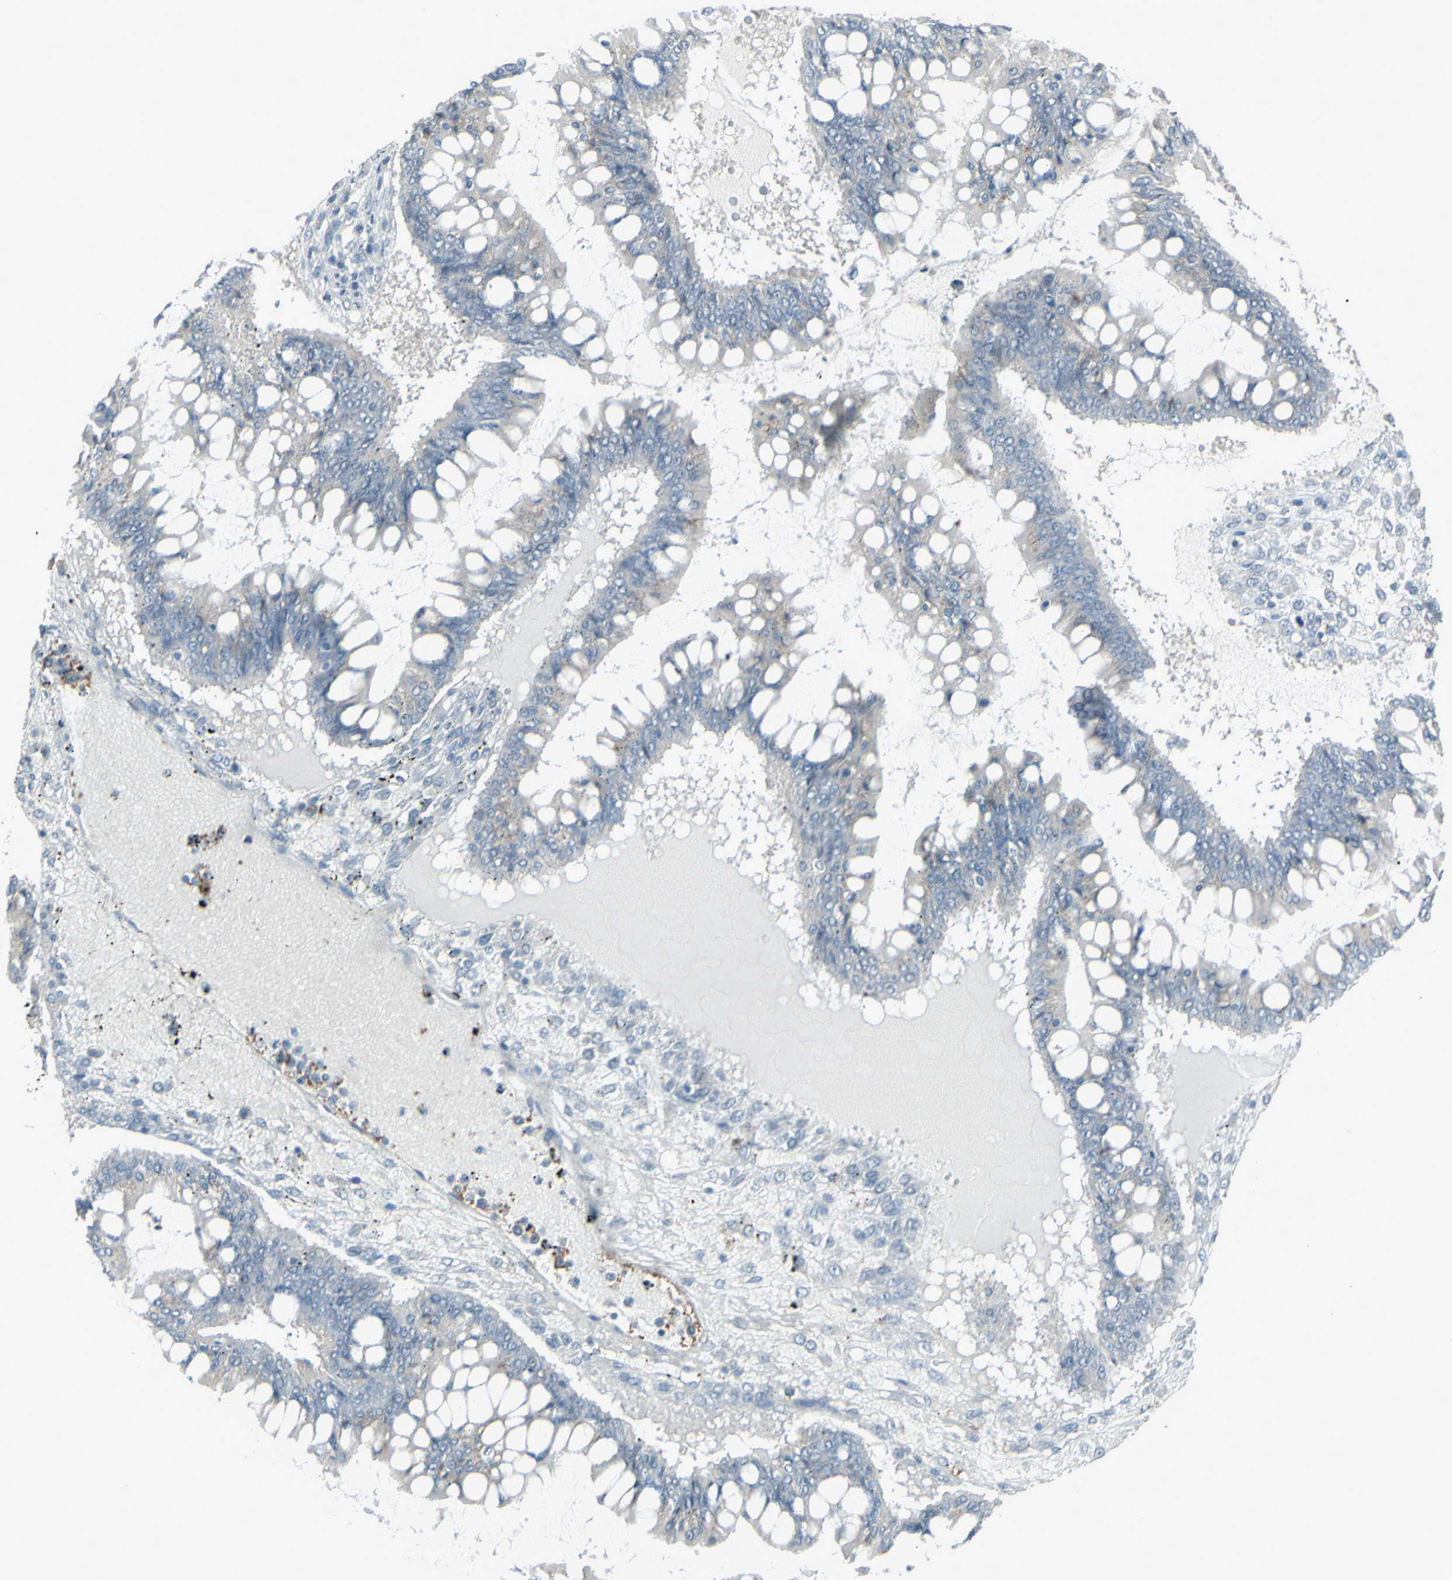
{"staining": {"intensity": "negative", "quantity": "none", "location": "none"}, "tissue": "ovarian cancer", "cell_type": "Tumor cells", "image_type": "cancer", "snomed": [{"axis": "morphology", "description": "Cystadenocarcinoma, mucinous, NOS"}, {"axis": "topography", "description": "Ovary"}], "caption": "High power microscopy photomicrograph of an immunohistochemistry photomicrograph of ovarian cancer, revealing no significant expression in tumor cells. Nuclei are stained in blue.", "gene": "CD79B", "patient": {"sex": "female", "age": 73}}